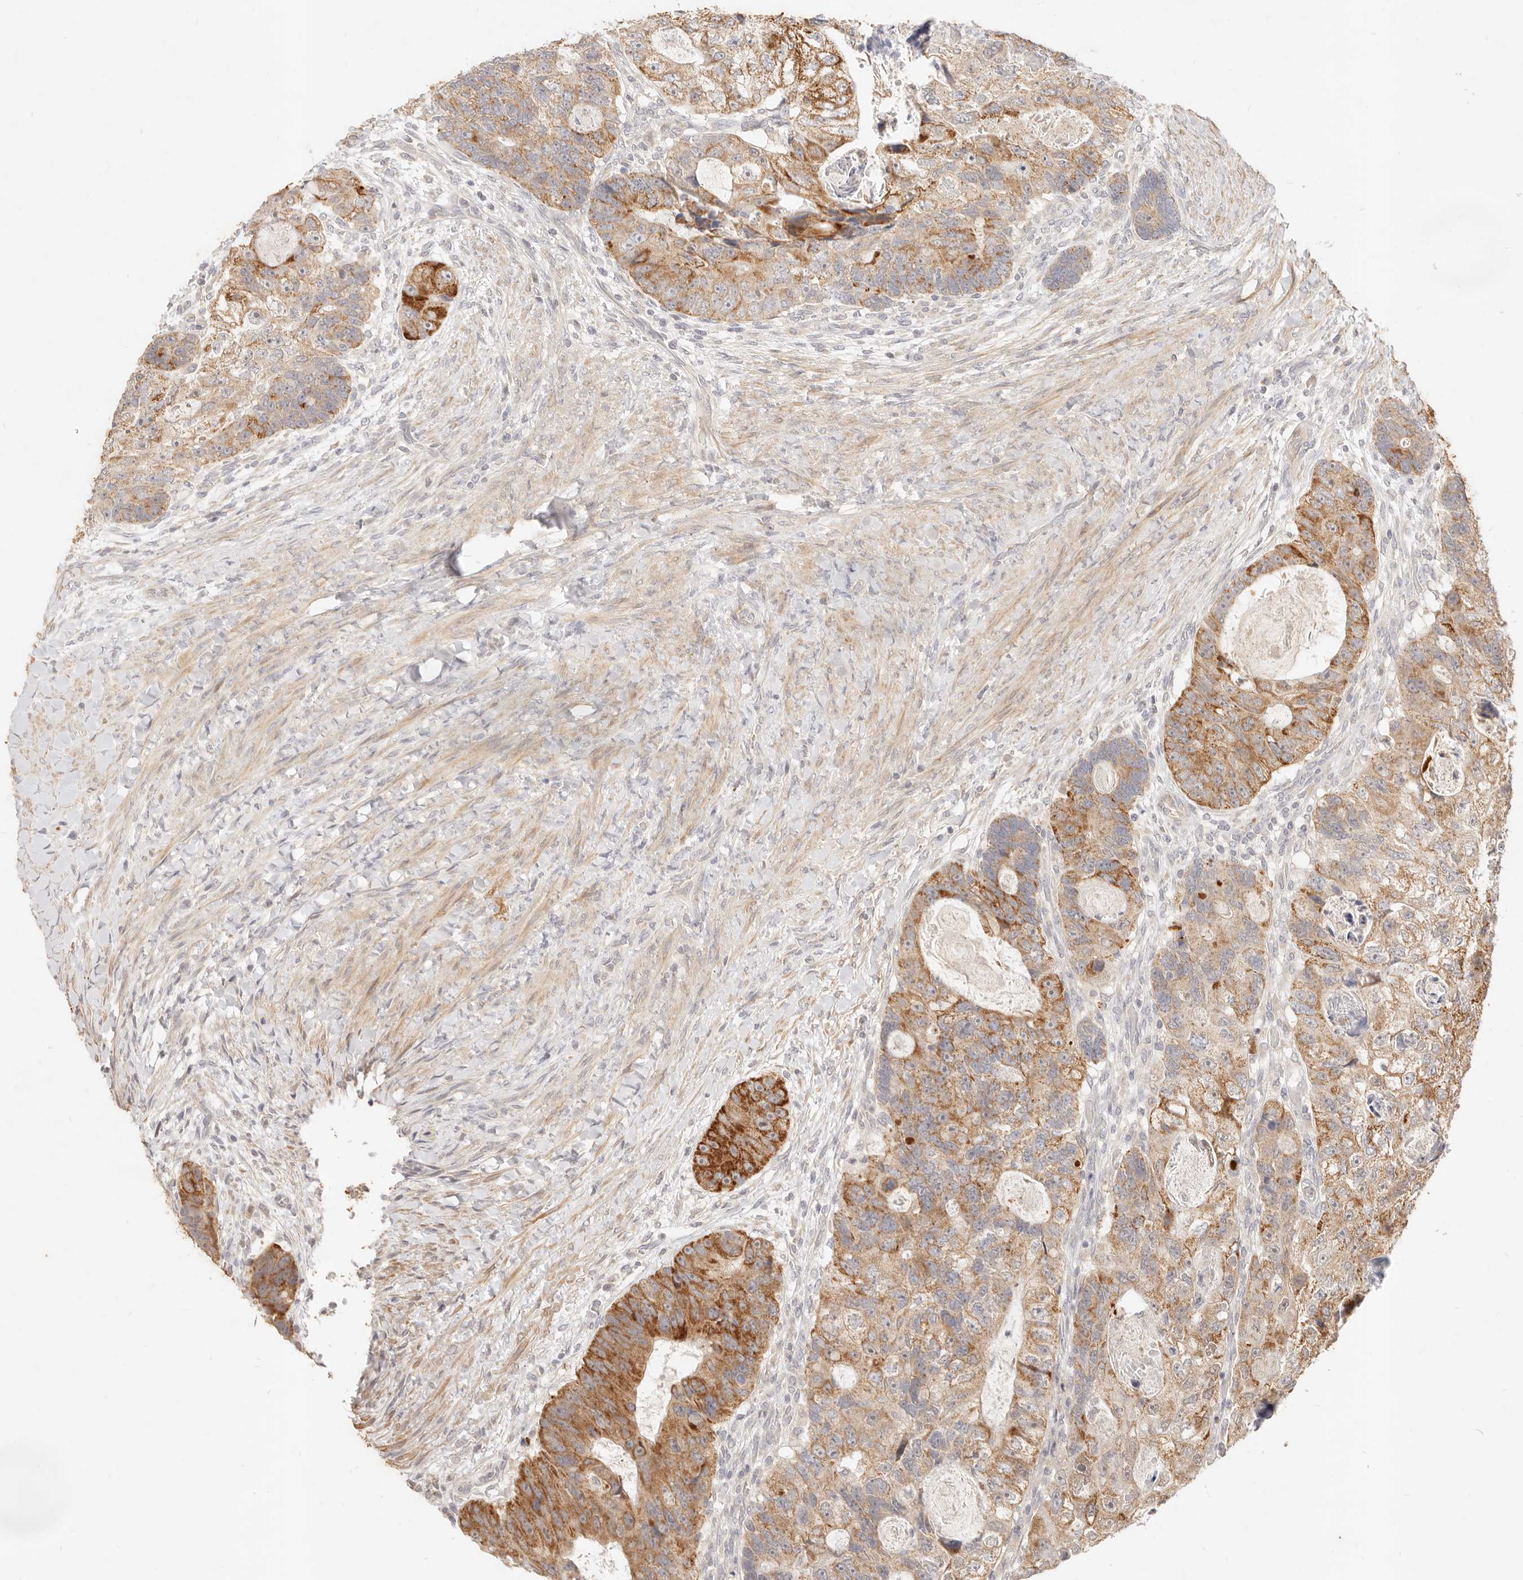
{"staining": {"intensity": "moderate", "quantity": ">75%", "location": "cytoplasmic/membranous"}, "tissue": "colorectal cancer", "cell_type": "Tumor cells", "image_type": "cancer", "snomed": [{"axis": "morphology", "description": "Adenocarcinoma, NOS"}, {"axis": "topography", "description": "Rectum"}], "caption": "Immunohistochemistry (IHC) (DAB) staining of colorectal cancer (adenocarcinoma) displays moderate cytoplasmic/membranous protein expression in approximately >75% of tumor cells.", "gene": "RUBCNL", "patient": {"sex": "male", "age": 59}}